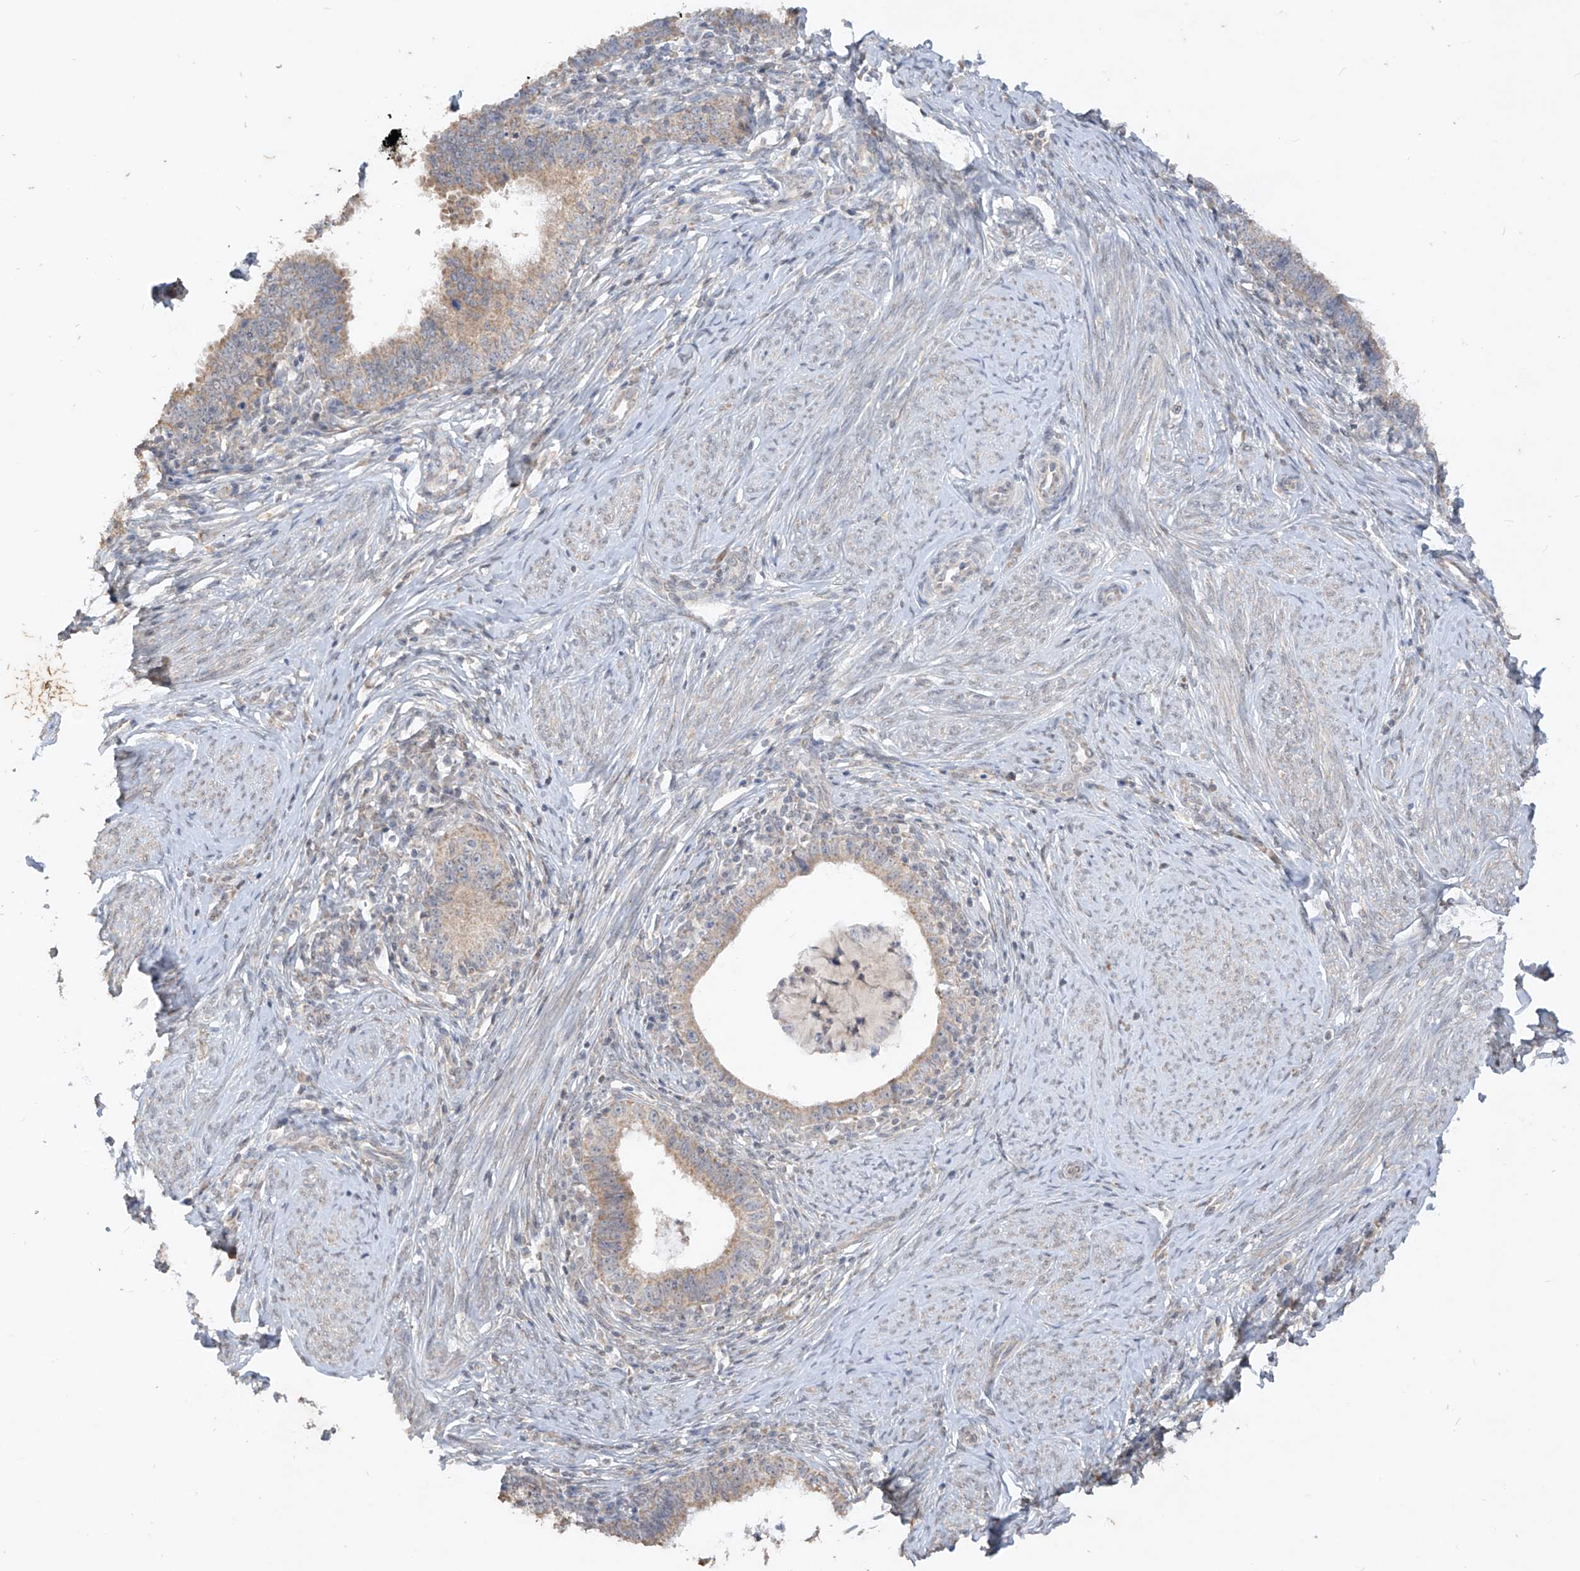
{"staining": {"intensity": "weak", "quantity": ">75%", "location": "cytoplasmic/membranous"}, "tissue": "cervical cancer", "cell_type": "Tumor cells", "image_type": "cancer", "snomed": [{"axis": "morphology", "description": "Adenocarcinoma, NOS"}, {"axis": "topography", "description": "Cervix"}], "caption": "A photomicrograph of human cervical adenocarcinoma stained for a protein displays weak cytoplasmic/membranous brown staining in tumor cells.", "gene": "MTUS2", "patient": {"sex": "female", "age": 36}}